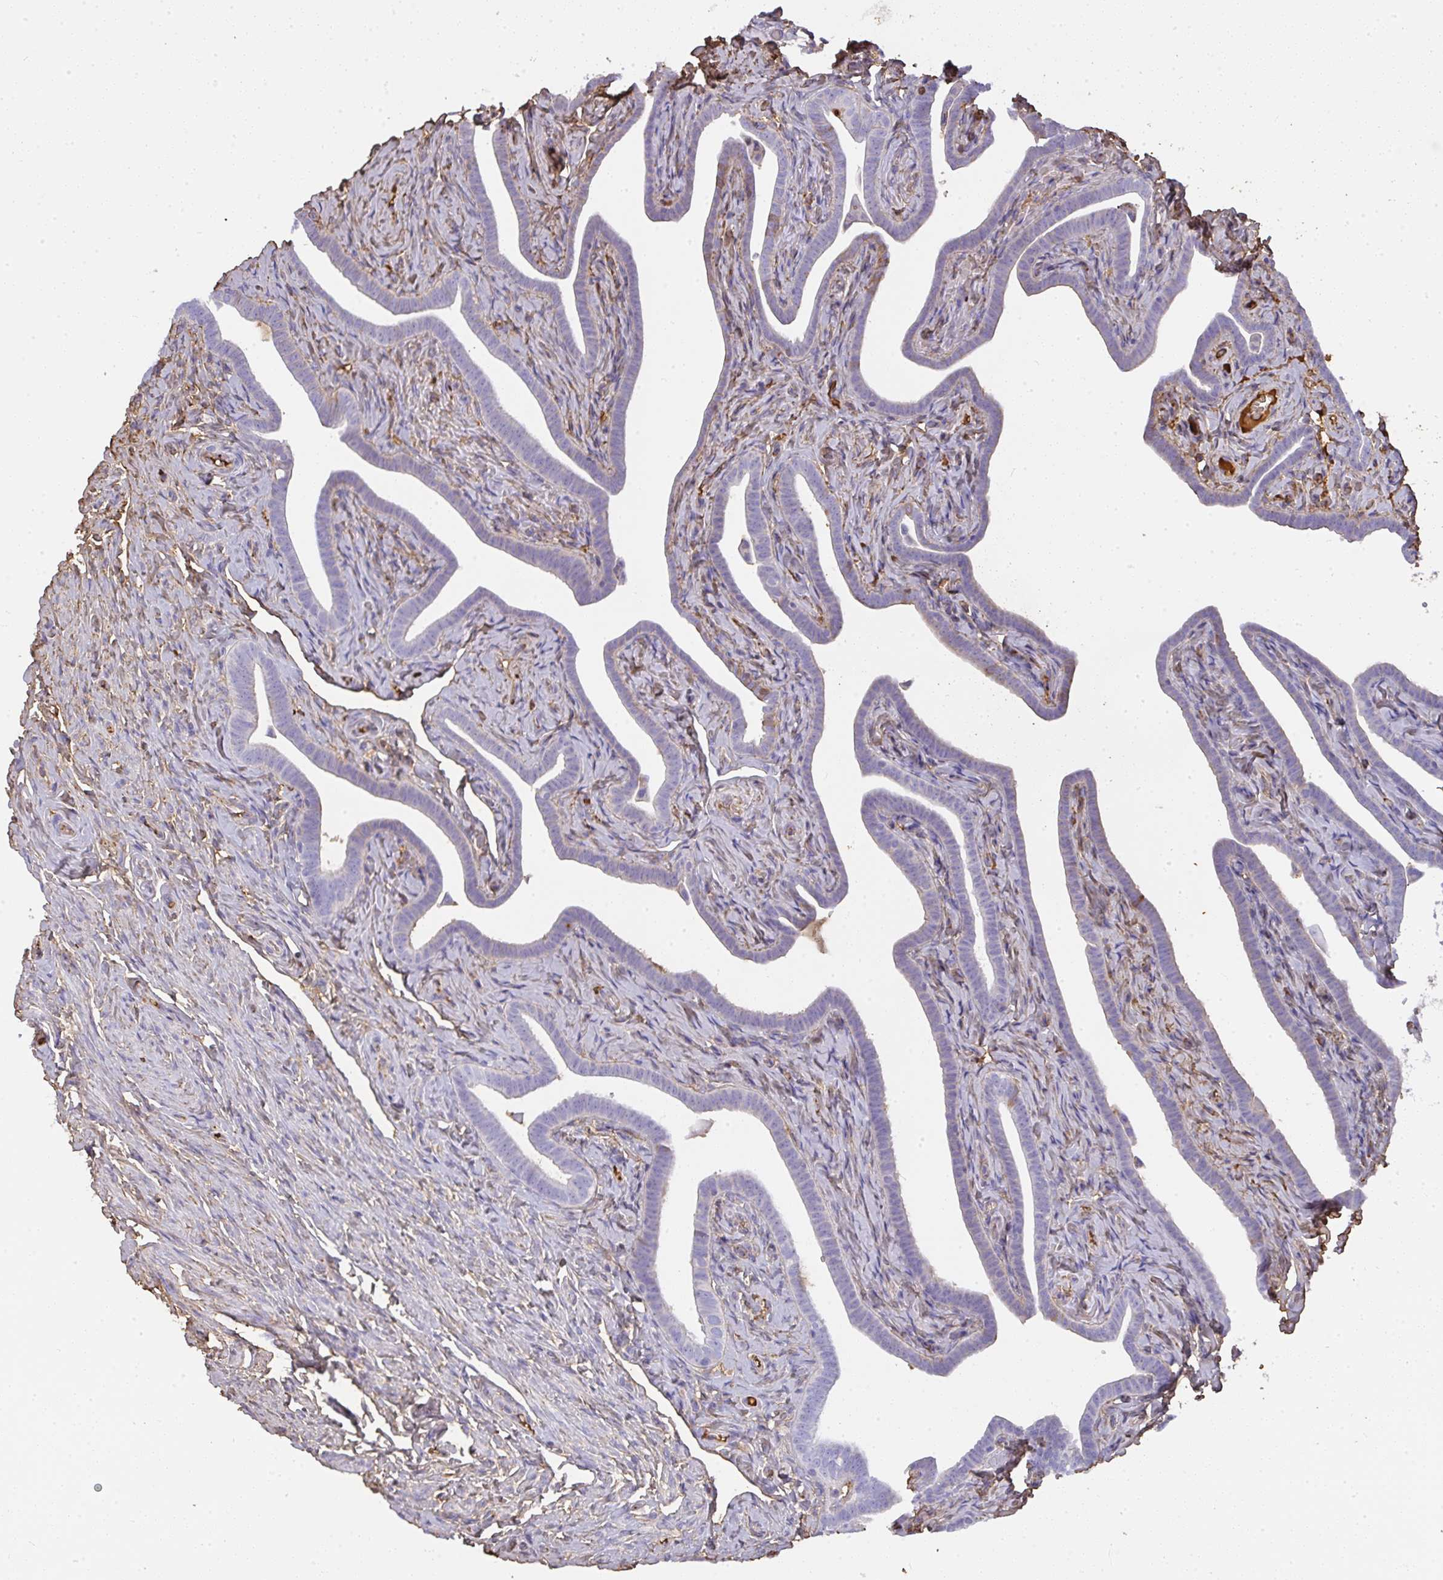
{"staining": {"intensity": "weak", "quantity": "<25%", "location": "cytoplasmic/membranous"}, "tissue": "fallopian tube", "cell_type": "Glandular cells", "image_type": "normal", "snomed": [{"axis": "morphology", "description": "Normal tissue, NOS"}, {"axis": "topography", "description": "Fallopian tube"}], "caption": "DAB immunohistochemical staining of benign fallopian tube reveals no significant expression in glandular cells.", "gene": "SMYD5", "patient": {"sex": "female", "age": 69}}